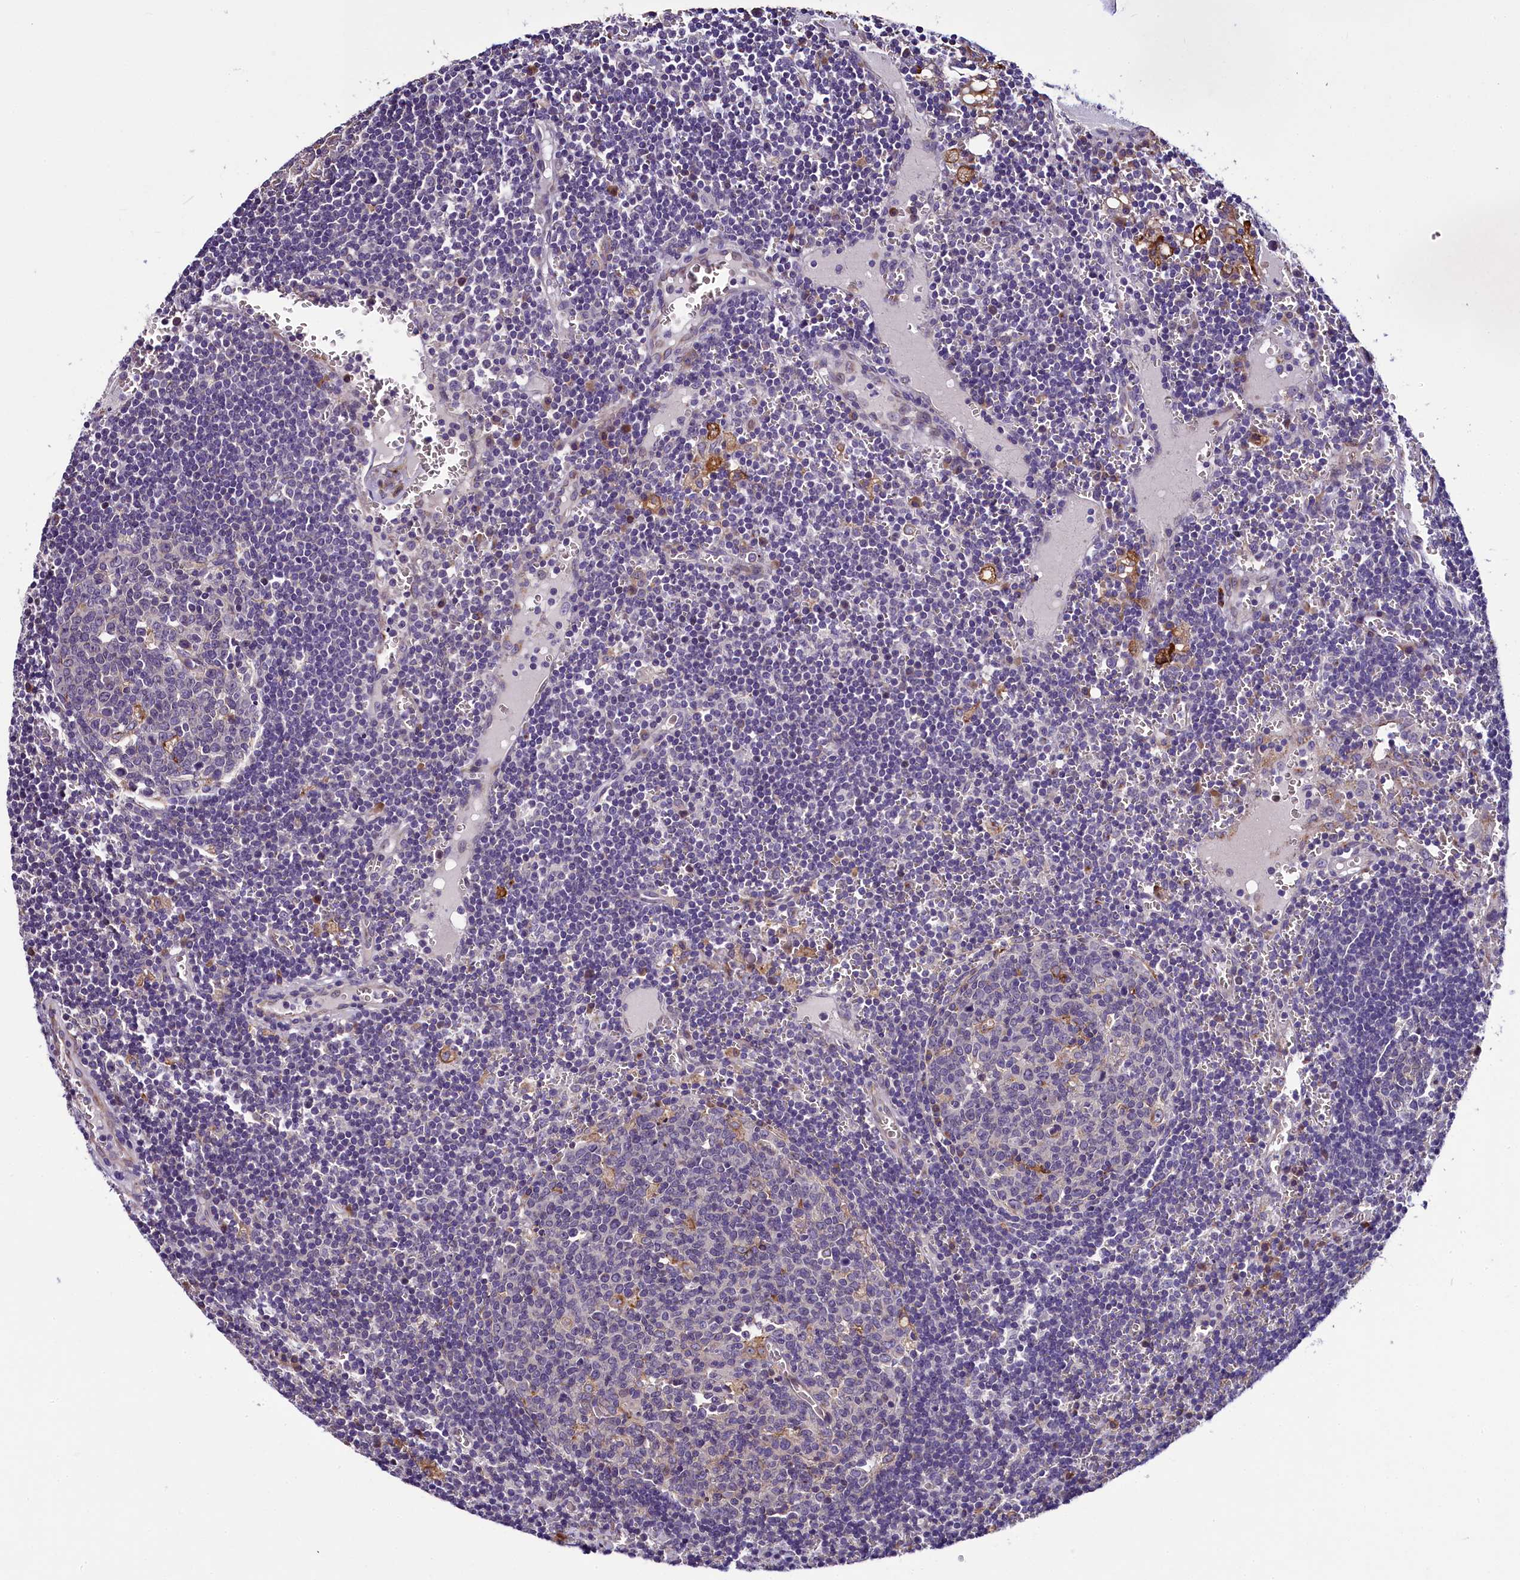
{"staining": {"intensity": "weak", "quantity": "<25%", "location": "cytoplasmic/membranous"}, "tissue": "lymph node", "cell_type": "Germinal center cells", "image_type": "normal", "snomed": [{"axis": "morphology", "description": "Normal tissue, NOS"}, {"axis": "topography", "description": "Lymph node"}], "caption": "An immunohistochemistry histopathology image of unremarkable lymph node is shown. There is no staining in germinal center cells of lymph node. (DAB (3,3'-diaminobenzidine) IHC visualized using brightfield microscopy, high magnification).", "gene": "MRC2", "patient": {"sex": "female", "age": 73}}